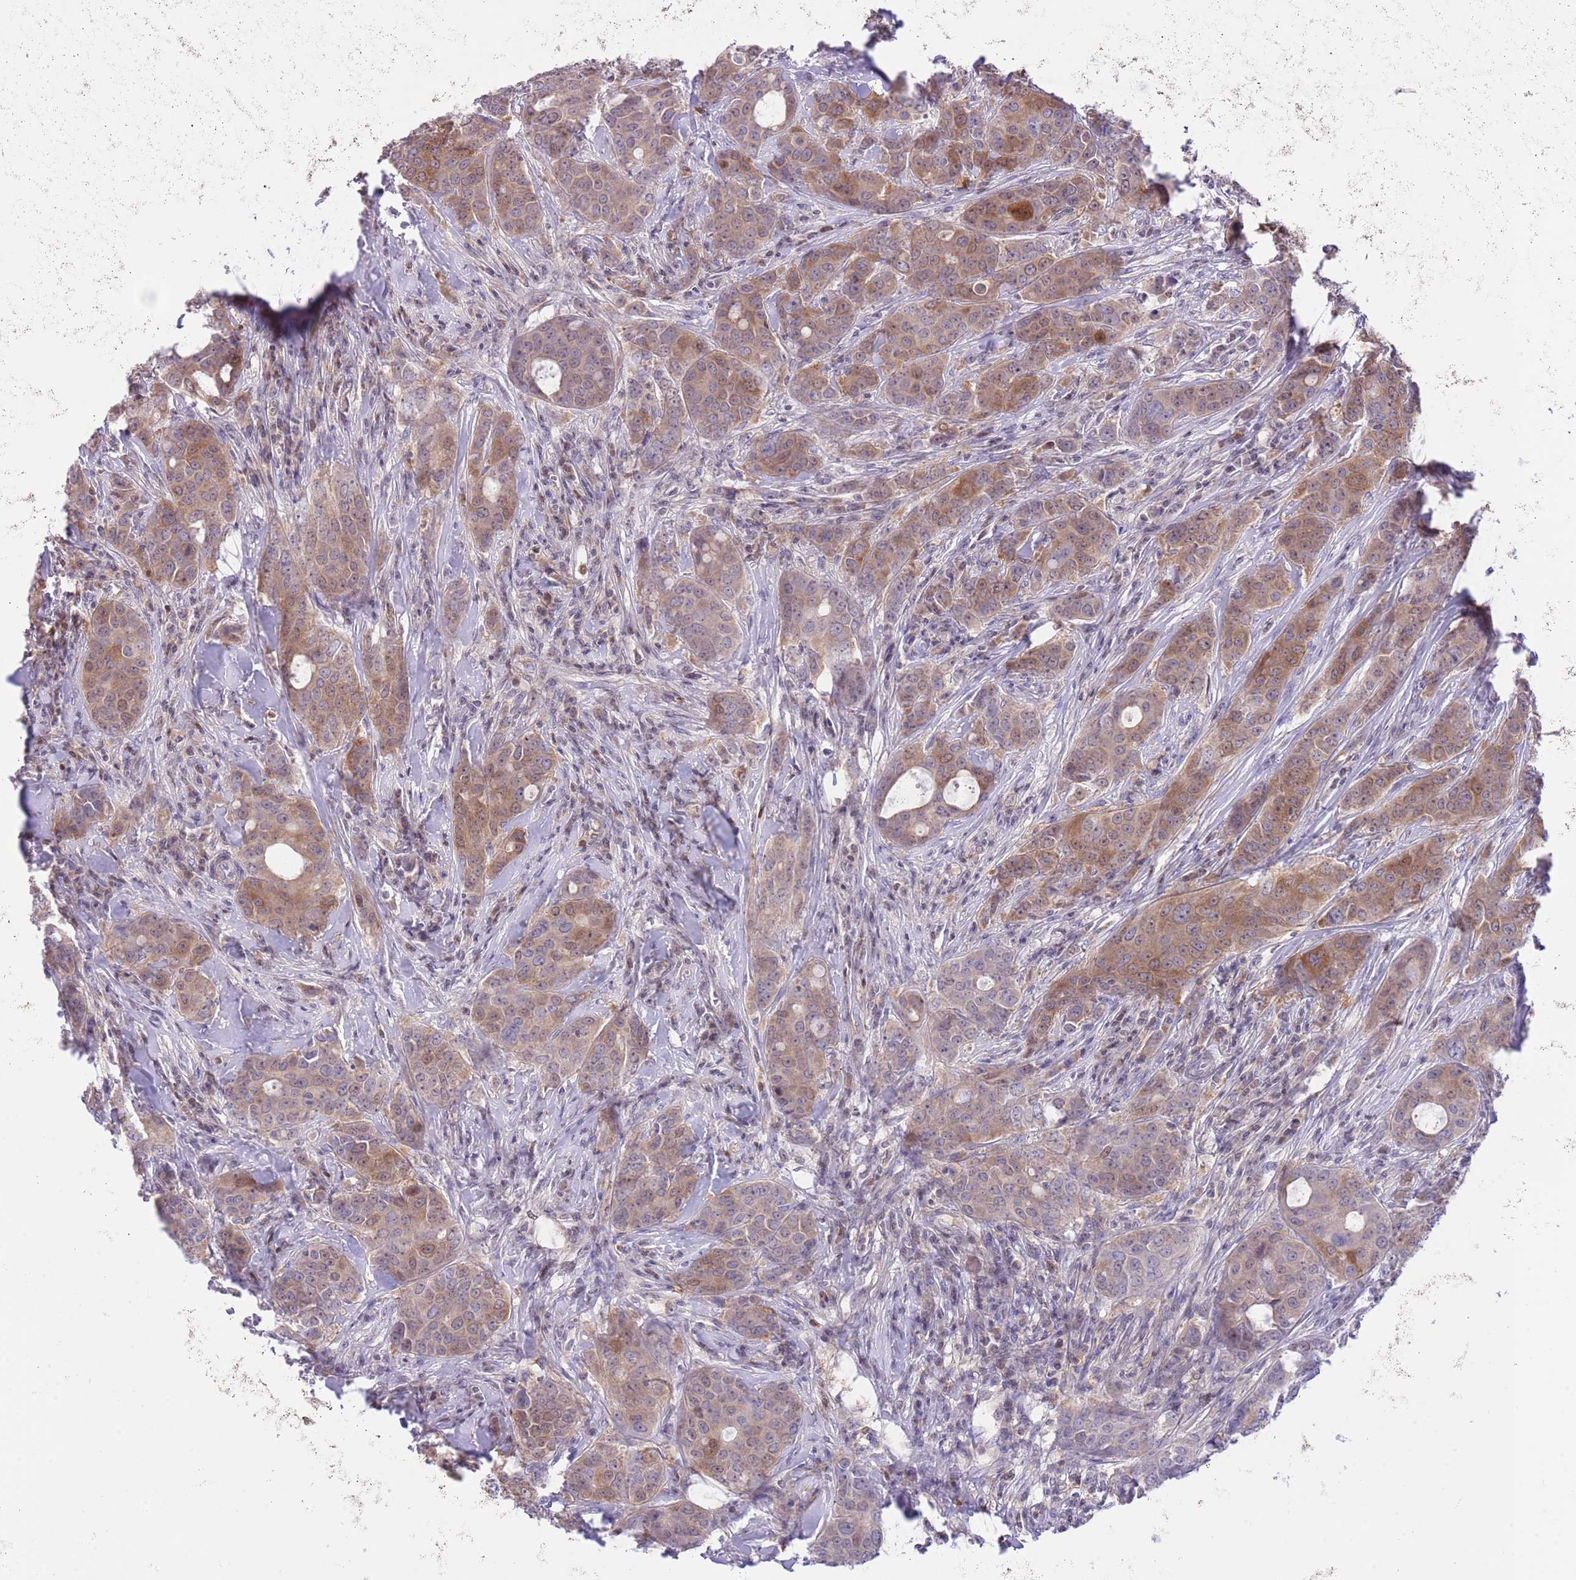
{"staining": {"intensity": "moderate", "quantity": ">75%", "location": "cytoplasmic/membranous"}, "tissue": "breast cancer", "cell_type": "Tumor cells", "image_type": "cancer", "snomed": [{"axis": "morphology", "description": "Duct carcinoma"}, {"axis": "topography", "description": "Breast"}], "caption": "This photomicrograph reveals IHC staining of breast cancer (infiltrating ductal carcinoma), with medium moderate cytoplasmic/membranous expression in about >75% of tumor cells.", "gene": "PRR32", "patient": {"sex": "female", "age": 43}}